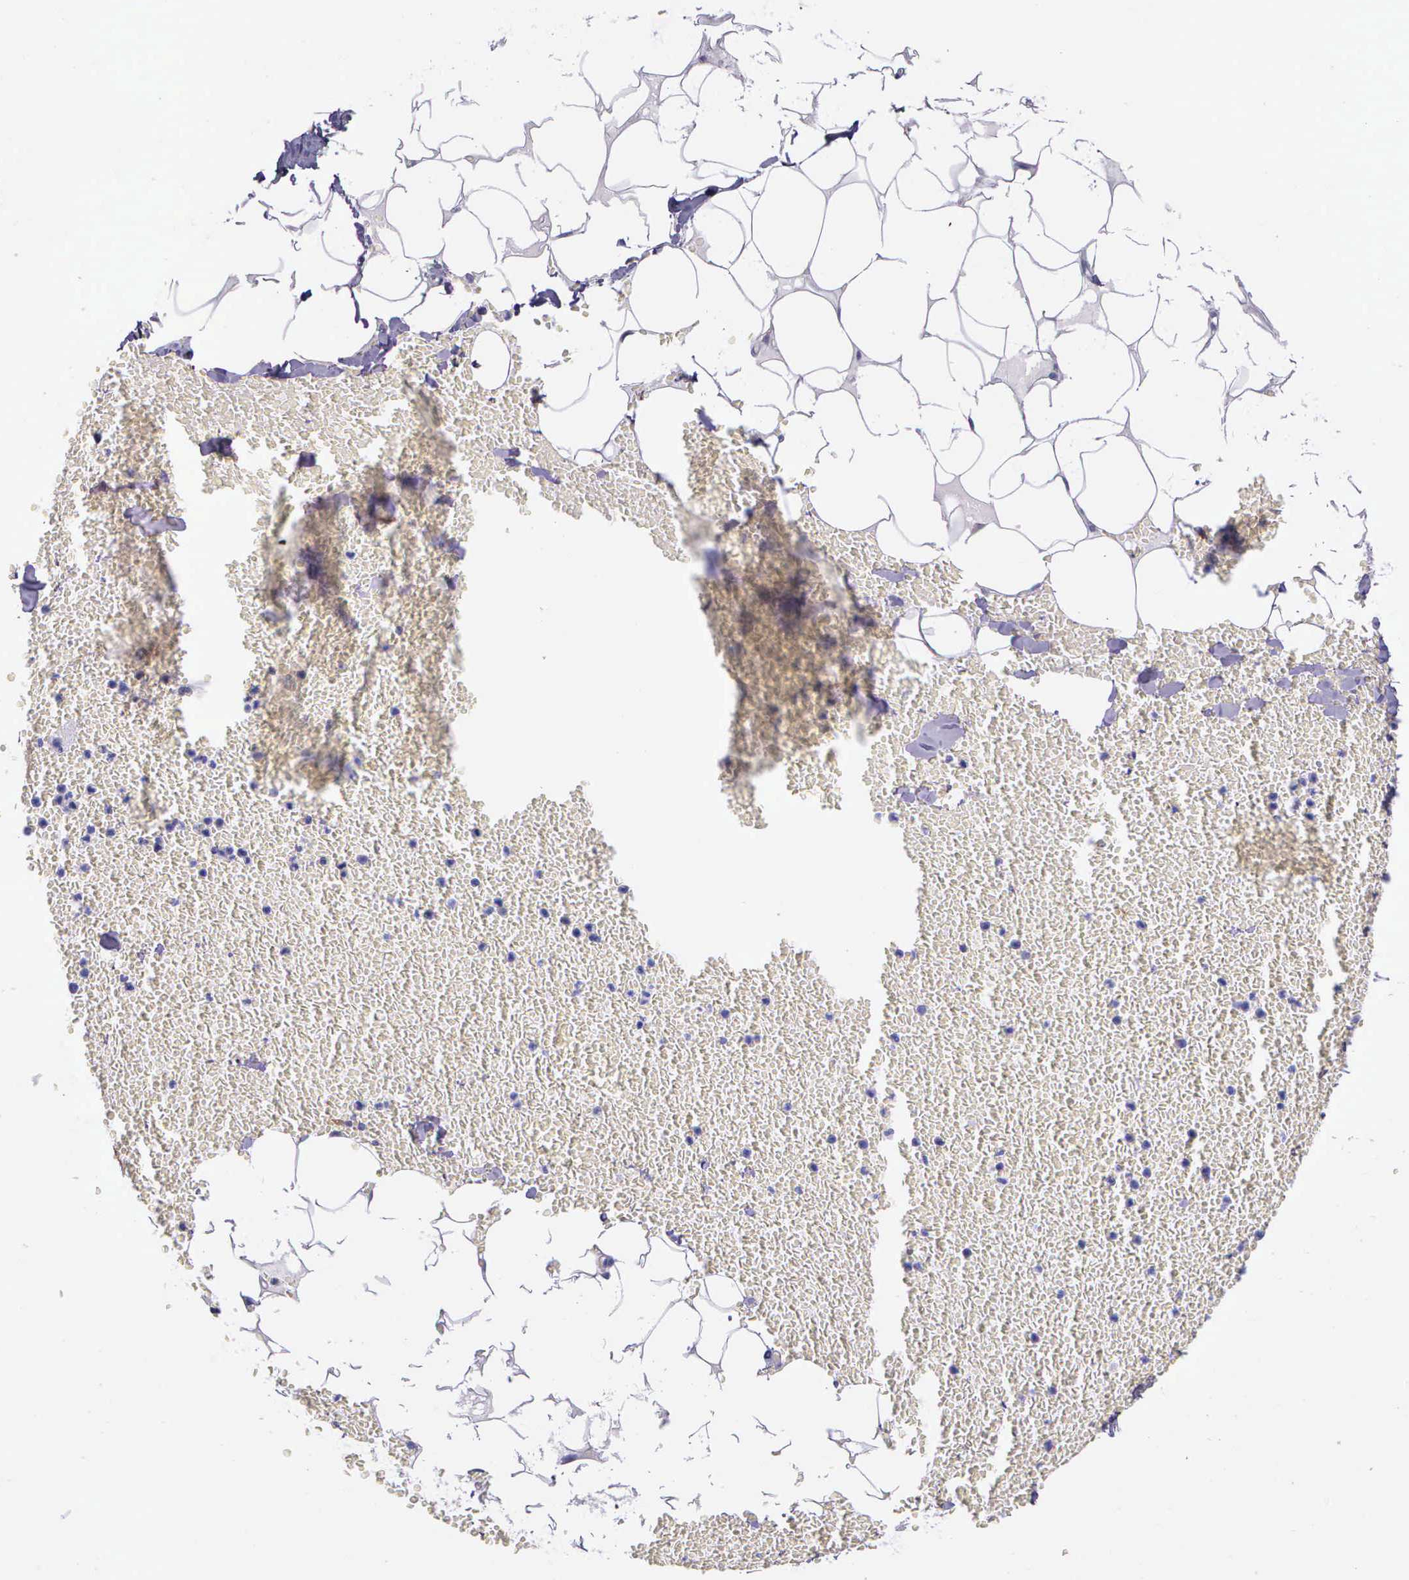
{"staining": {"intensity": "negative", "quantity": "none", "location": "none"}, "tissue": "adipose tissue", "cell_type": "Adipocytes", "image_type": "normal", "snomed": [{"axis": "morphology", "description": "Normal tissue, NOS"}, {"axis": "morphology", "description": "Inflammation, NOS"}, {"axis": "topography", "description": "Lymph node"}, {"axis": "topography", "description": "Peripheral nerve tissue"}], "caption": "Protein analysis of normal adipose tissue reveals no significant positivity in adipocytes. Brightfield microscopy of immunohistochemistry (IHC) stained with DAB (3,3'-diaminobenzidine) (brown) and hematoxylin (blue), captured at high magnification.", "gene": "AHNAK2", "patient": {"sex": "male", "age": 52}}